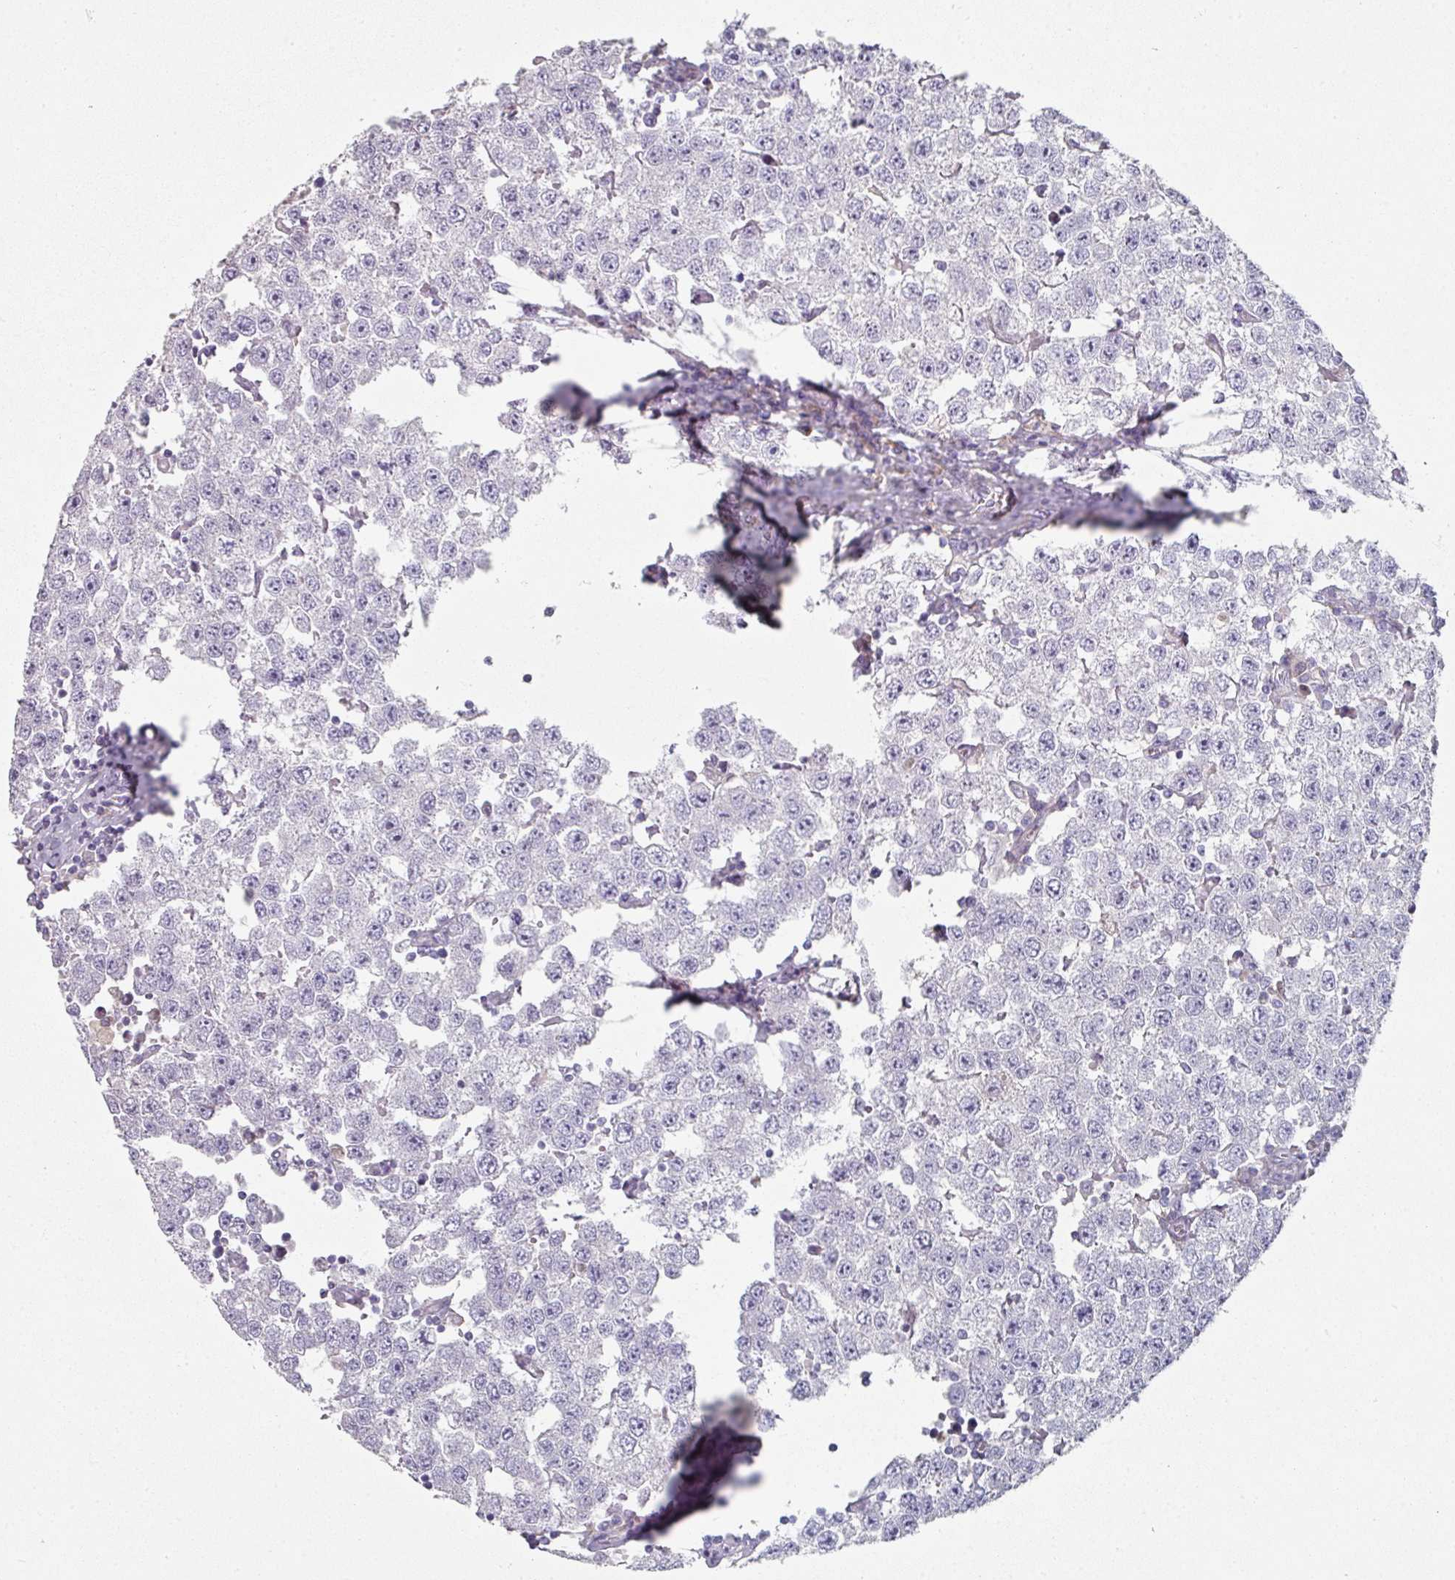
{"staining": {"intensity": "negative", "quantity": "none", "location": "none"}, "tissue": "testis cancer", "cell_type": "Tumor cells", "image_type": "cancer", "snomed": [{"axis": "morphology", "description": "Seminoma, NOS"}, {"axis": "topography", "description": "Testis"}], "caption": "This is a photomicrograph of IHC staining of seminoma (testis), which shows no expression in tumor cells. (Brightfield microscopy of DAB immunohistochemistry at high magnification).", "gene": "WSB2", "patient": {"sex": "male", "age": 34}}